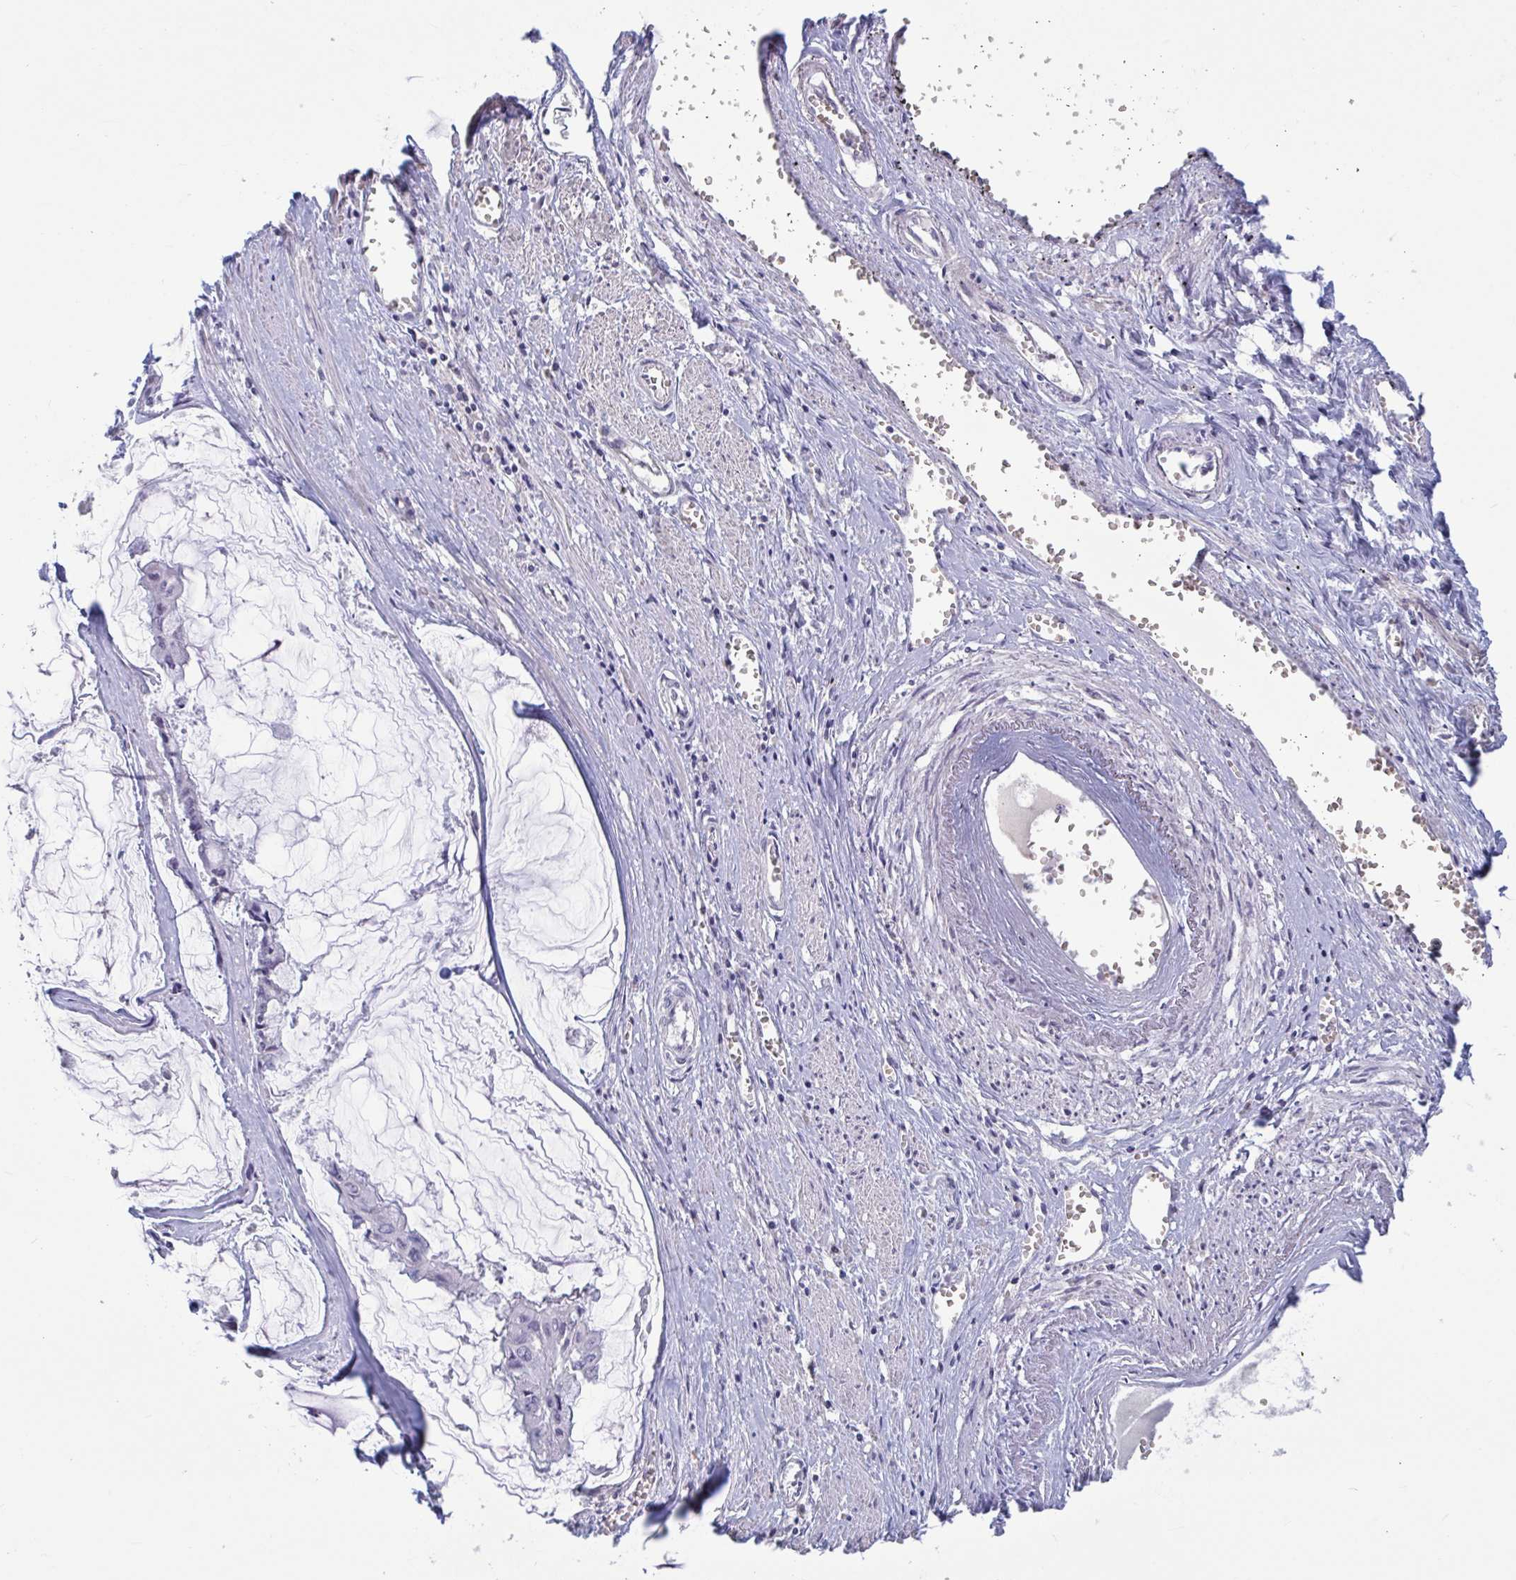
{"staining": {"intensity": "negative", "quantity": "none", "location": "none"}, "tissue": "ovarian cancer", "cell_type": "Tumor cells", "image_type": "cancer", "snomed": [{"axis": "morphology", "description": "Cystadenocarcinoma, mucinous, NOS"}, {"axis": "topography", "description": "Ovary"}], "caption": "Immunohistochemistry image of neoplastic tissue: ovarian mucinous cystadenocarcinoma stained with DAB shows no significant protein staining in tumor cells.", "gene": "CNGB3", "patient": {"sex": "female", "age": 90}}